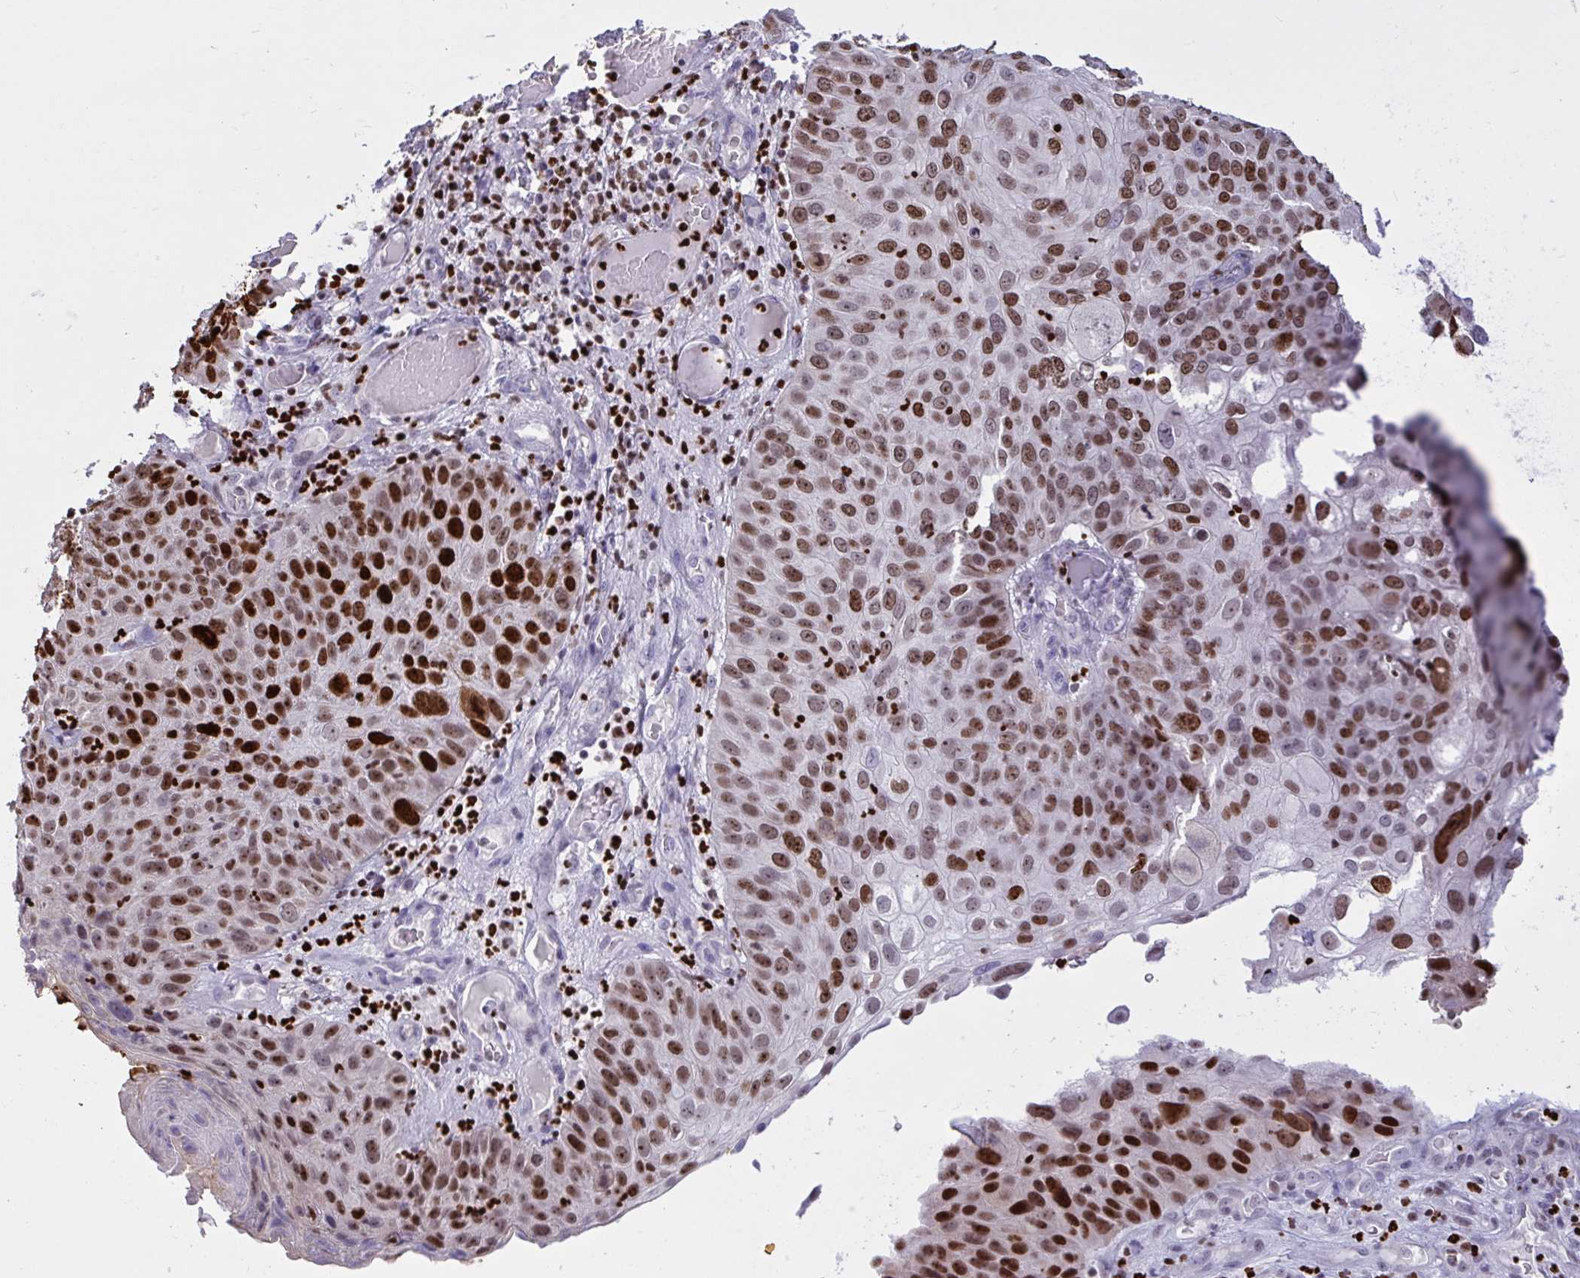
{"staining": {"intensity": "moderate", "quantity": ">75%", "location": "nuclear"}, "tissue": "skin cancer", "cell_type": "Tumor cells", "image_type": "cancer", "snomed": [{"axis": "morphology", "description": "Squamous cell carcinoma, NOS"}, {"axis": "topography", "description": "Skin"}], "caption": "Tumor cells reveal medium levels of moderate nuclear positivity in approximately >75% of cells in human skin squamous cell carcinoma.", "gene": "HMGB2", "patient": {"sex": "male", "age": 87}}